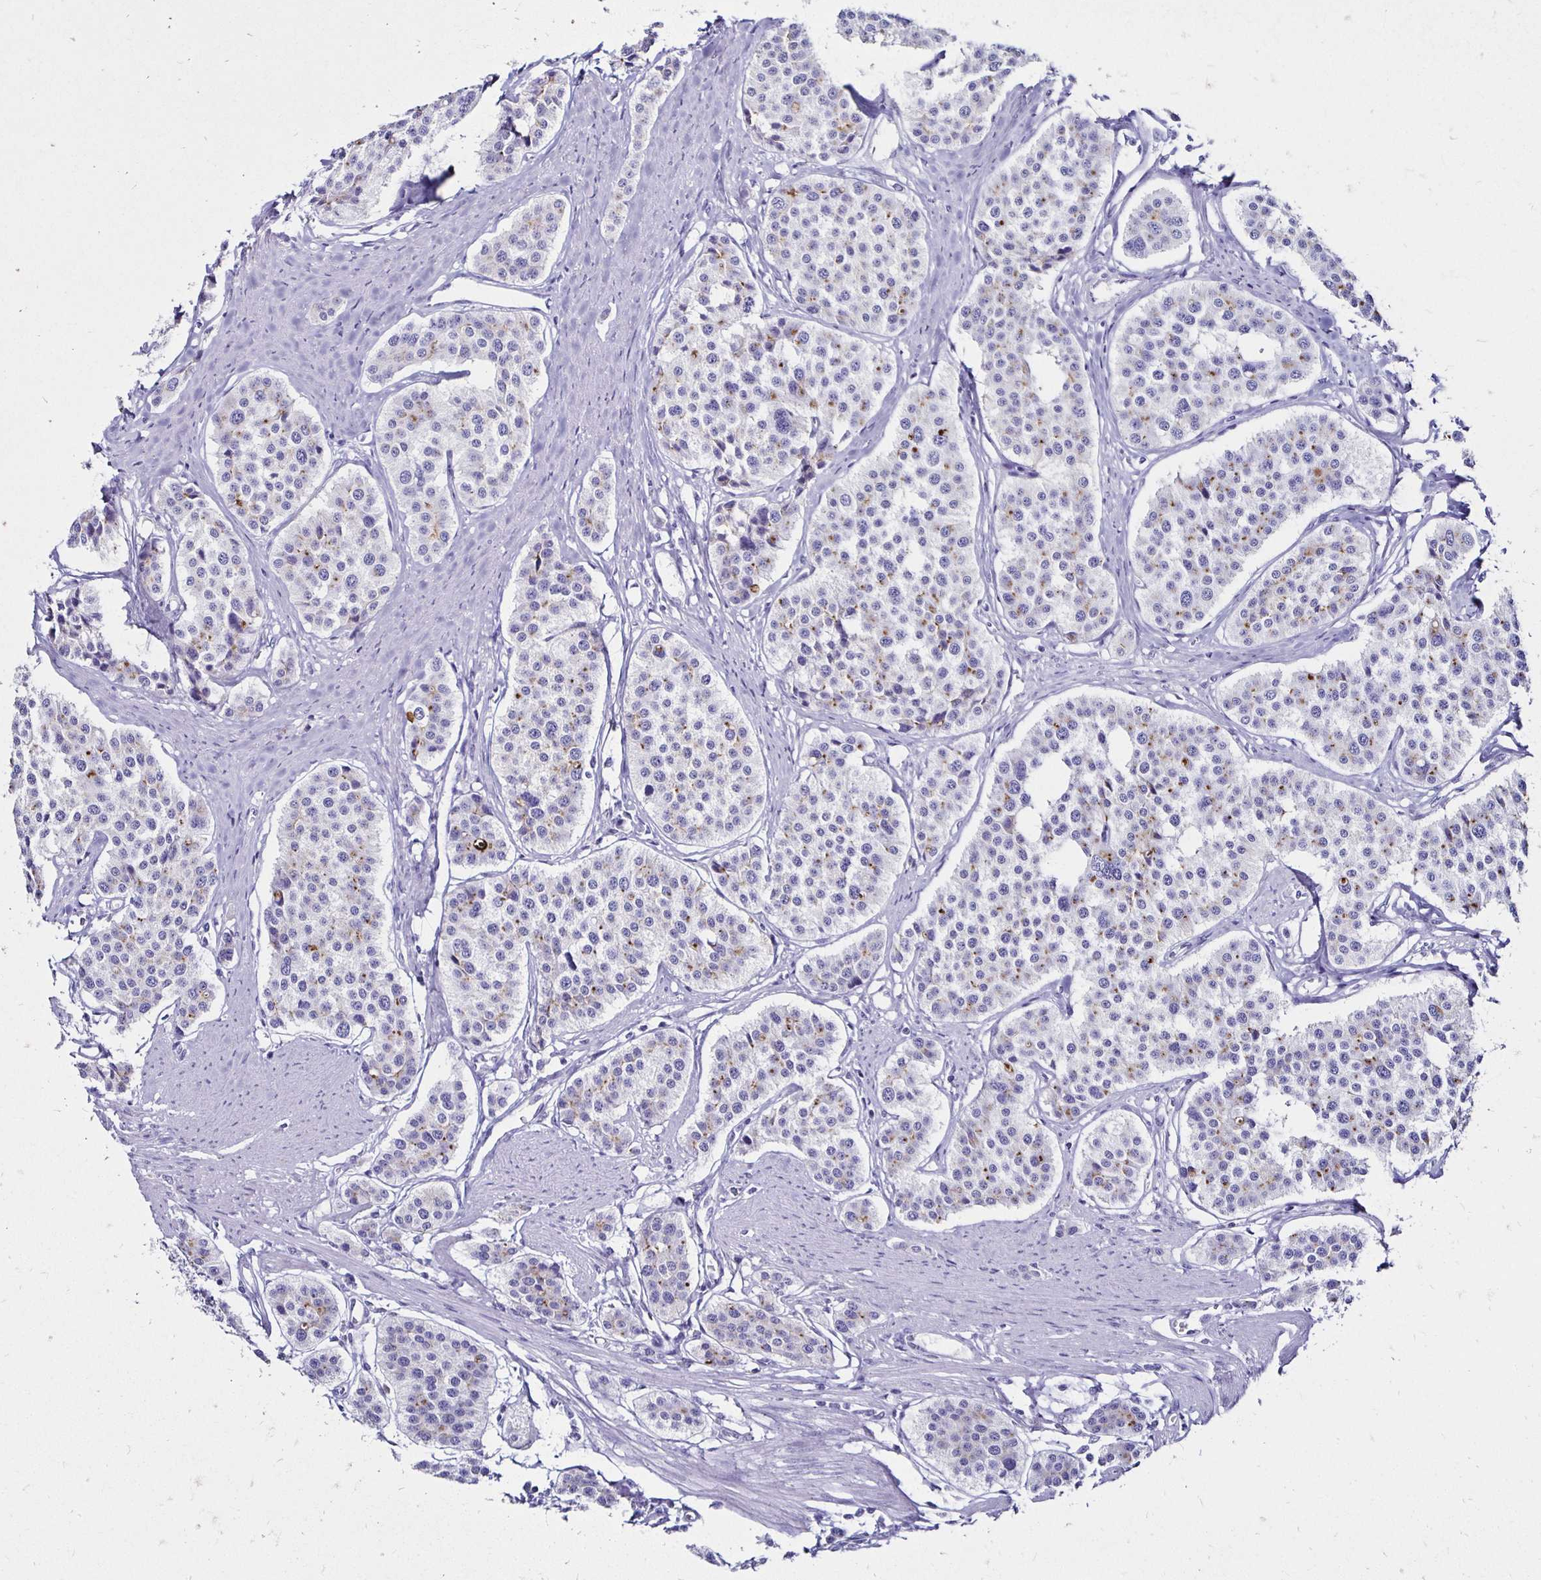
{"staining": {"intensity": "weak", "quantity": "<25%", "location": "cytoplasmic/membranous"}, "tissue": "carcinoid", "cell_type": "Tumor cells", "image_type": "cancer", "snomed": [{"axis": "morphology", "description": "Carcinoid, malignant, NOS"}, {"axis": "topography", "description": "Small intestine"}], "caption": "Tumor cells show no significant protein staining in carcinoid (malignant).", "gene": "KCNT1", "patient": {"sex": "male", "age": 60}}